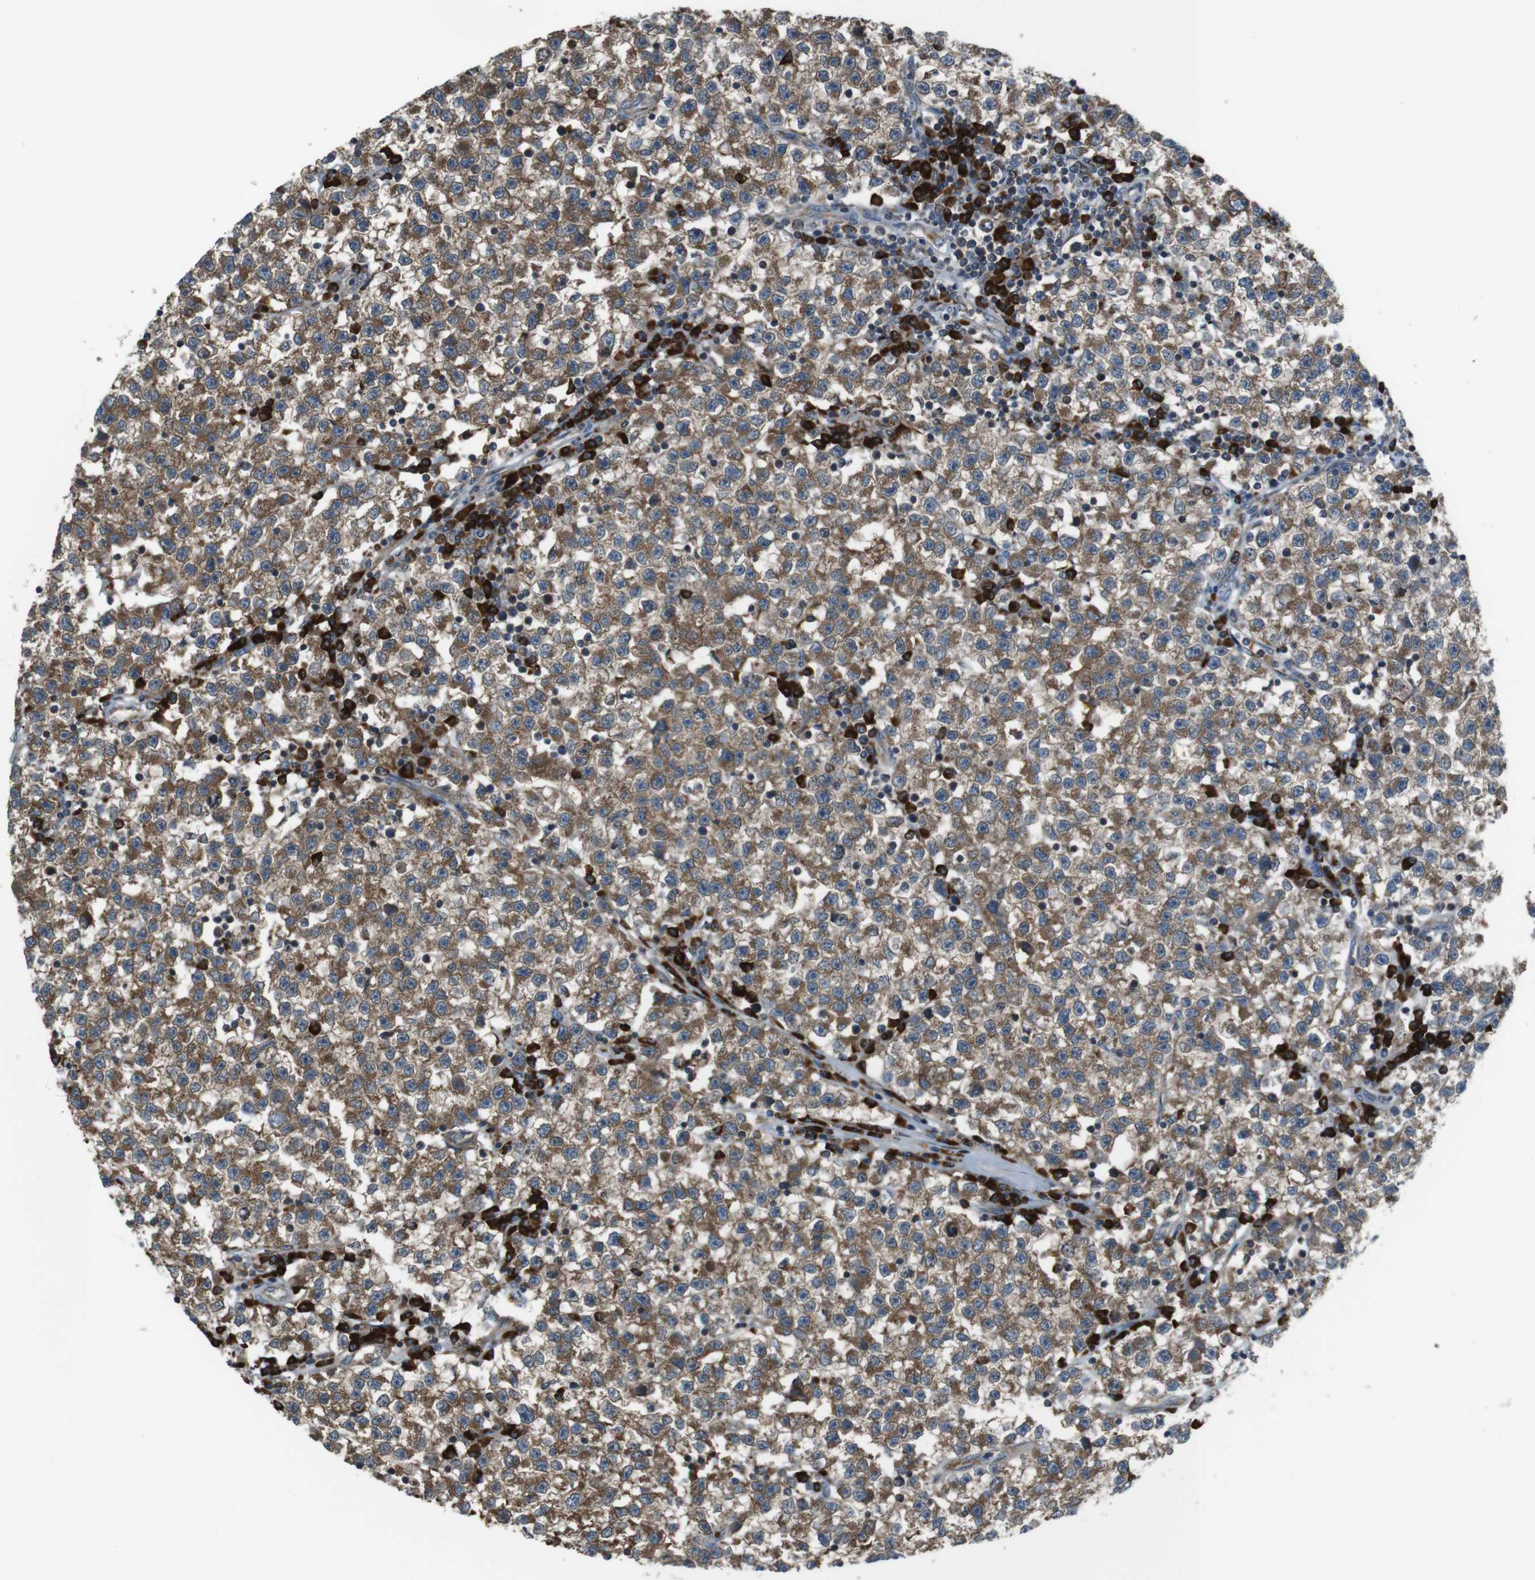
{"staining": {"intensity": "moderate", "quantity": ">75%", "location": "cytoplasmic/membranous"}, "tissue": "testis cancer", "cell_type": "Tumor cells", "image_type": "cancer", "snomed": [{"axis": "morphology", "description": "Seminoma, NOS"}, {"axis": "topography", "description": "Testis"}], "caption": "Tumor cells reveal moderate cytoplasmic/membranous positivity in about >75% of cells in testis seminoma.", "gene": "SSR3", "patient": {"sex": "male", "age": 22}}